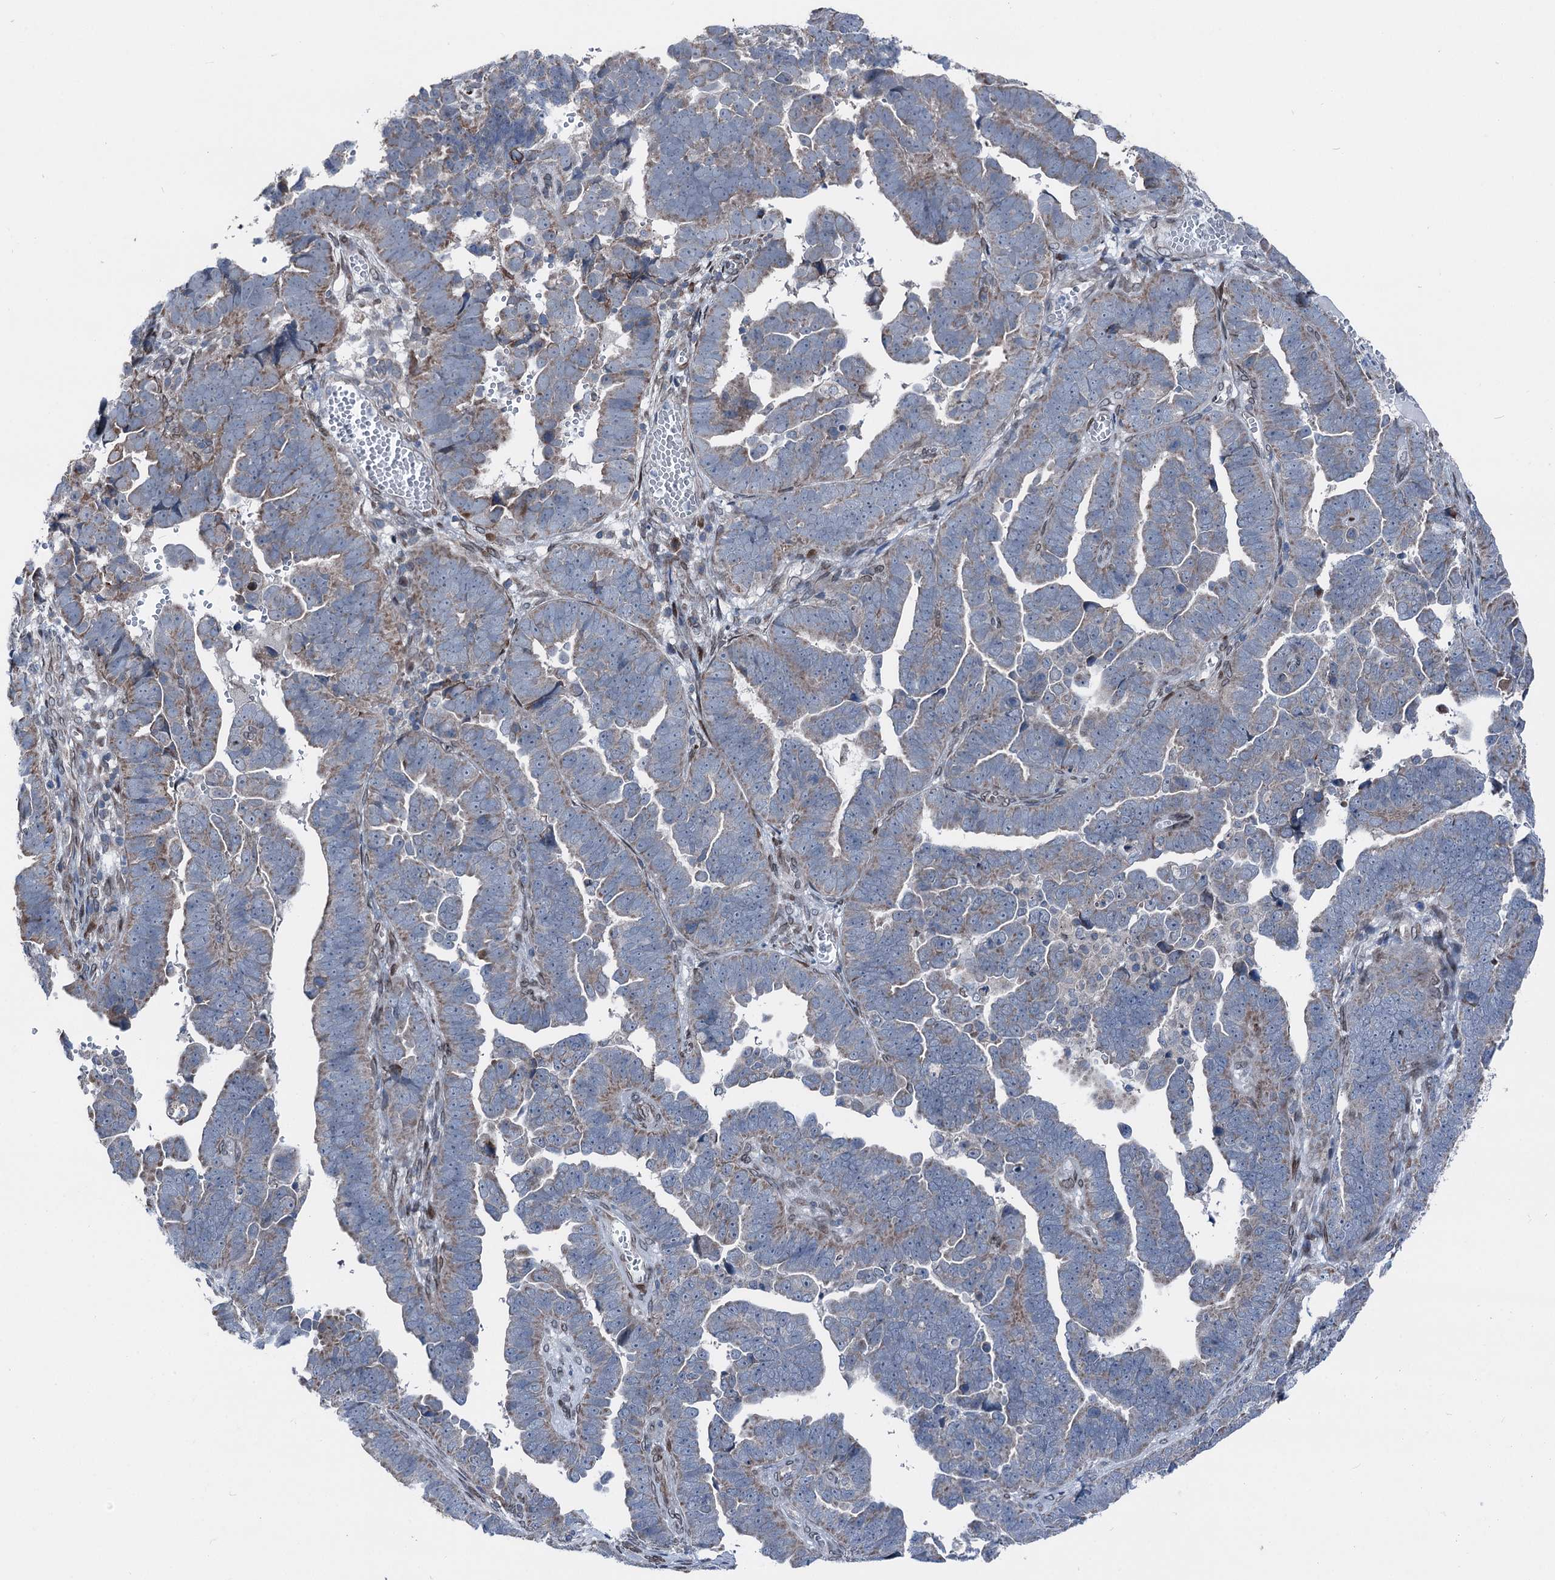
{"staining": {"intensity": "weak", "quantity": "<25%", "location": "cytoplasmic/membranous"}, "tissue": "endometrial cancer", "cell_type": "Tumor cells", "image_type": "cancer", "snomed": [{"axis": "morphology", "description": "Adenocarcinoma, NOS"}, {"axis": "topography", "description": "Endometrium"}], "caption": "Tumor cells are negative for protein expression in human endometrial adenocarcinoma.", "gene": "MRPL14", "patient": {"sex": "female", "age": 75}}